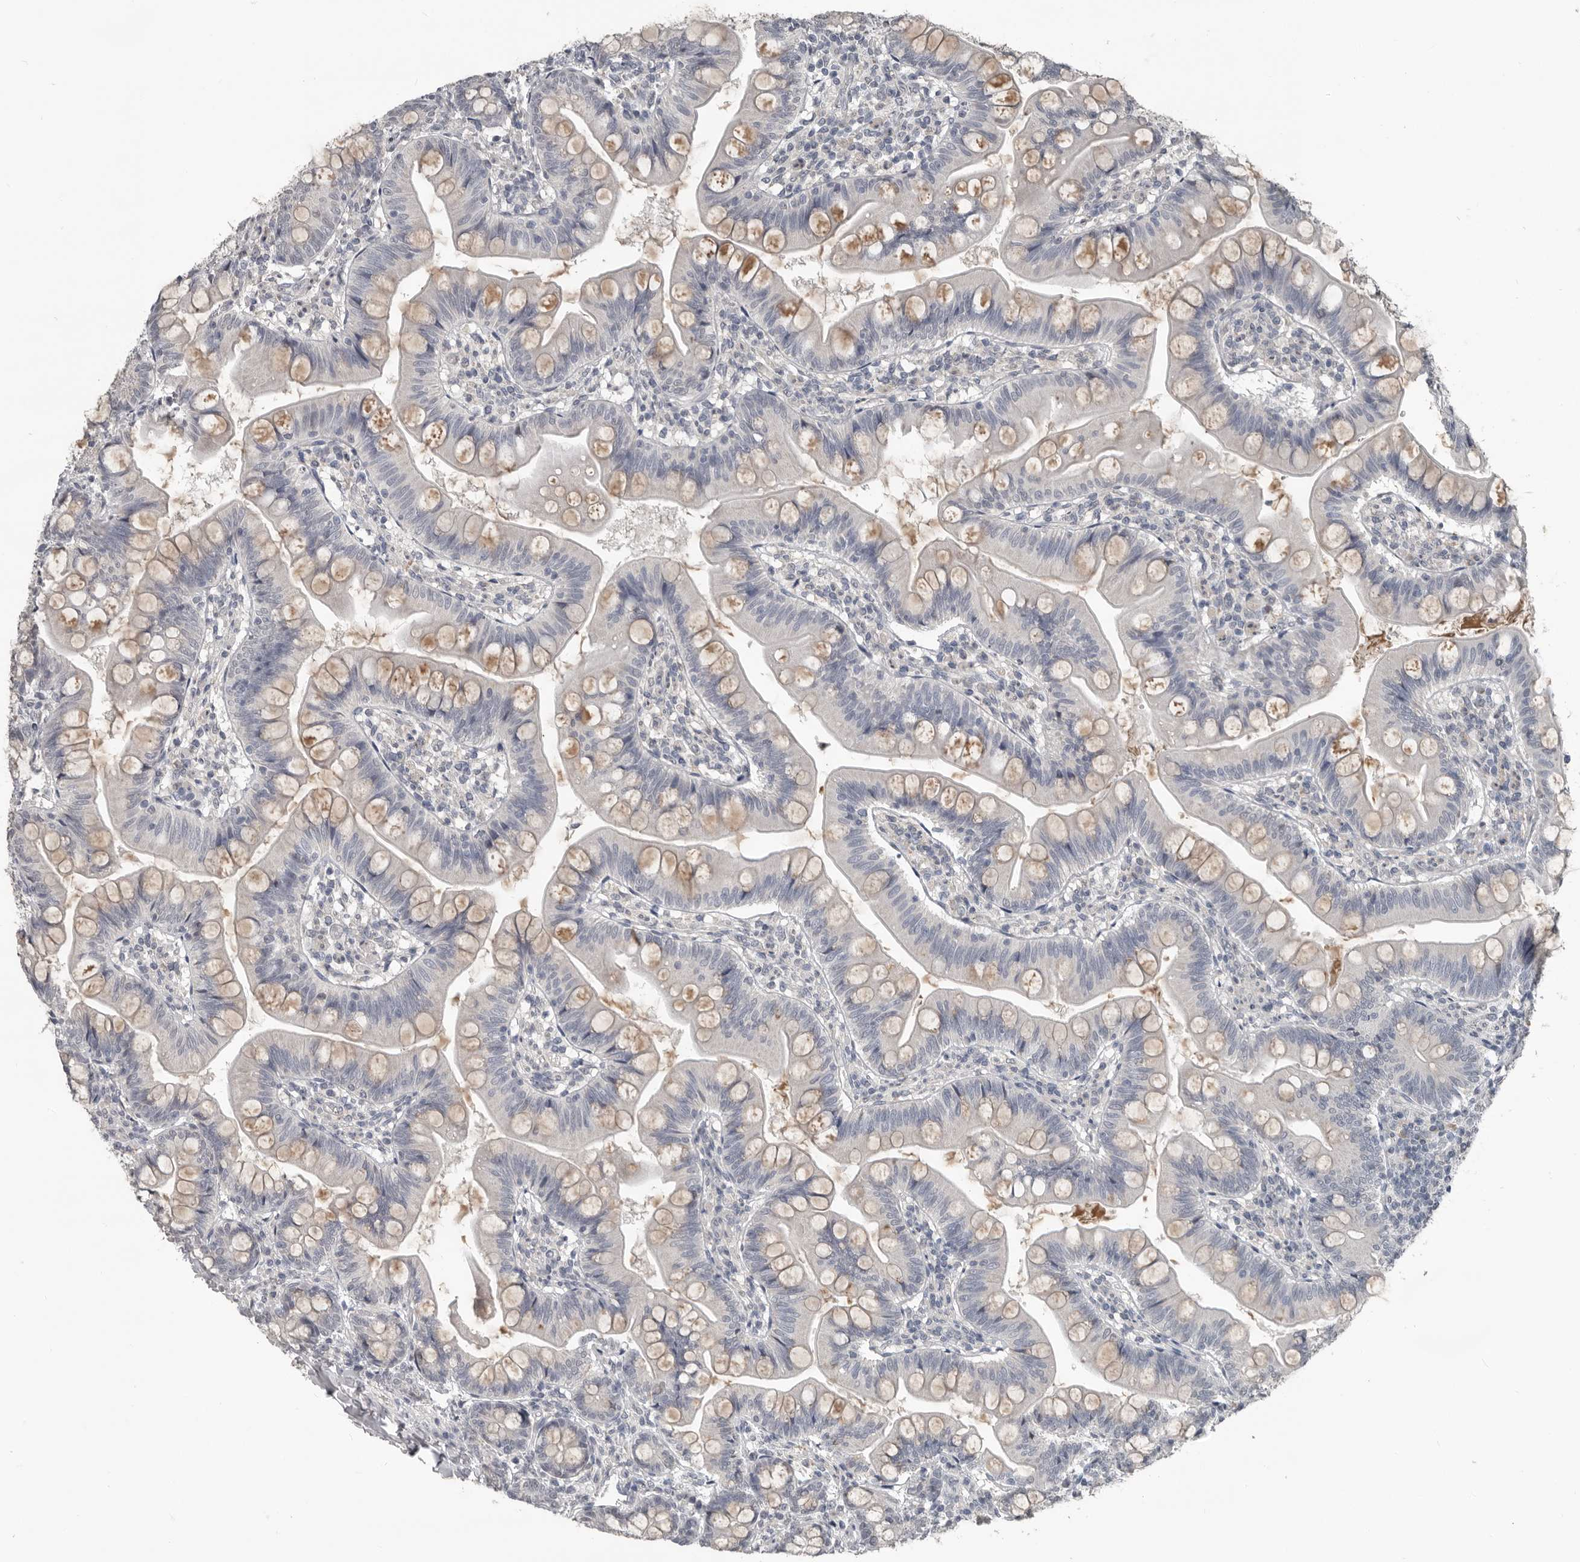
{"staining": {"intensity": "moderate", "quantity": "<25%", "location": "cytoplasmic/membranous"}, "tissue": "small intestine", "cell_type": "Glandular cells", "image_type": "normal", "snomed": [{"axis": "morphology", "description": "Normal tissue, NOS"}, {"axis": "topography", "description": "Small intestine"}], "caption": "A micrograph showing moderate cytoplasmic/membranous positivity in about <25% of glandular cells in benign small intestine, as visualized by brown immunohistochemical staining.", "gene": "C1orf216", "patient": {"sex": "male", "age": 7}}